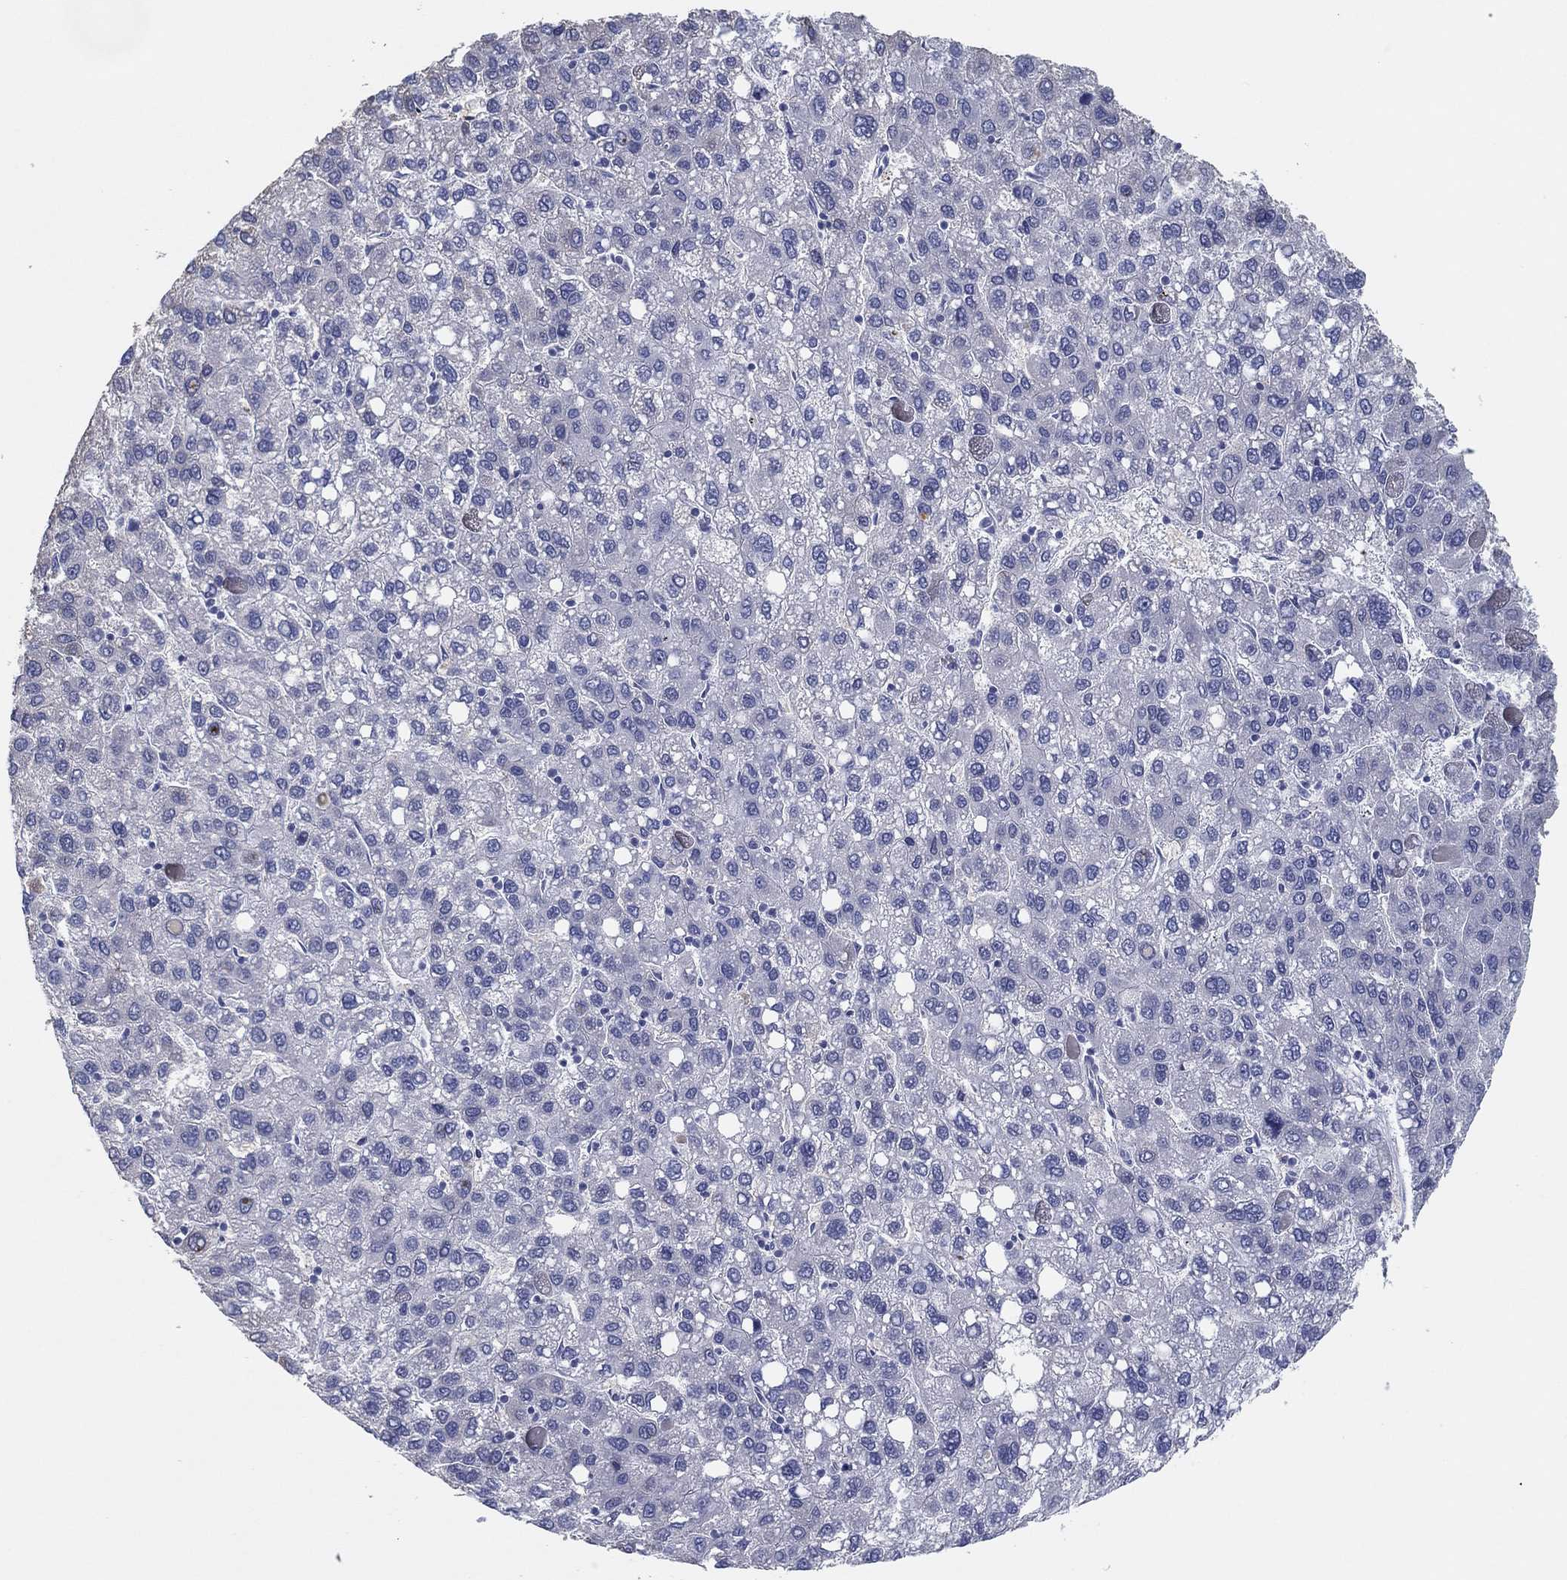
{"staining": {"intensity": "negative", "quantity": "none", "location": "none"}, "tissue": "liver cancer", "cell_type": "Tumor cells", "image_type": "cancer", "snomed": [{"axis": "morphology", "description": "Carcinoma, Hepatocellular, NOS"}, {"axis": "topography", "description": "Liver"}], "caption": "An immunohistochemistry (IHC) histopathology image of liver hepatocellular carcinoma is shown. There is no staining in tumor cells of liver hepatocellular carcinoma.", "gene": "HEATR4", "patient": {"sex": "female", "age": 82}}